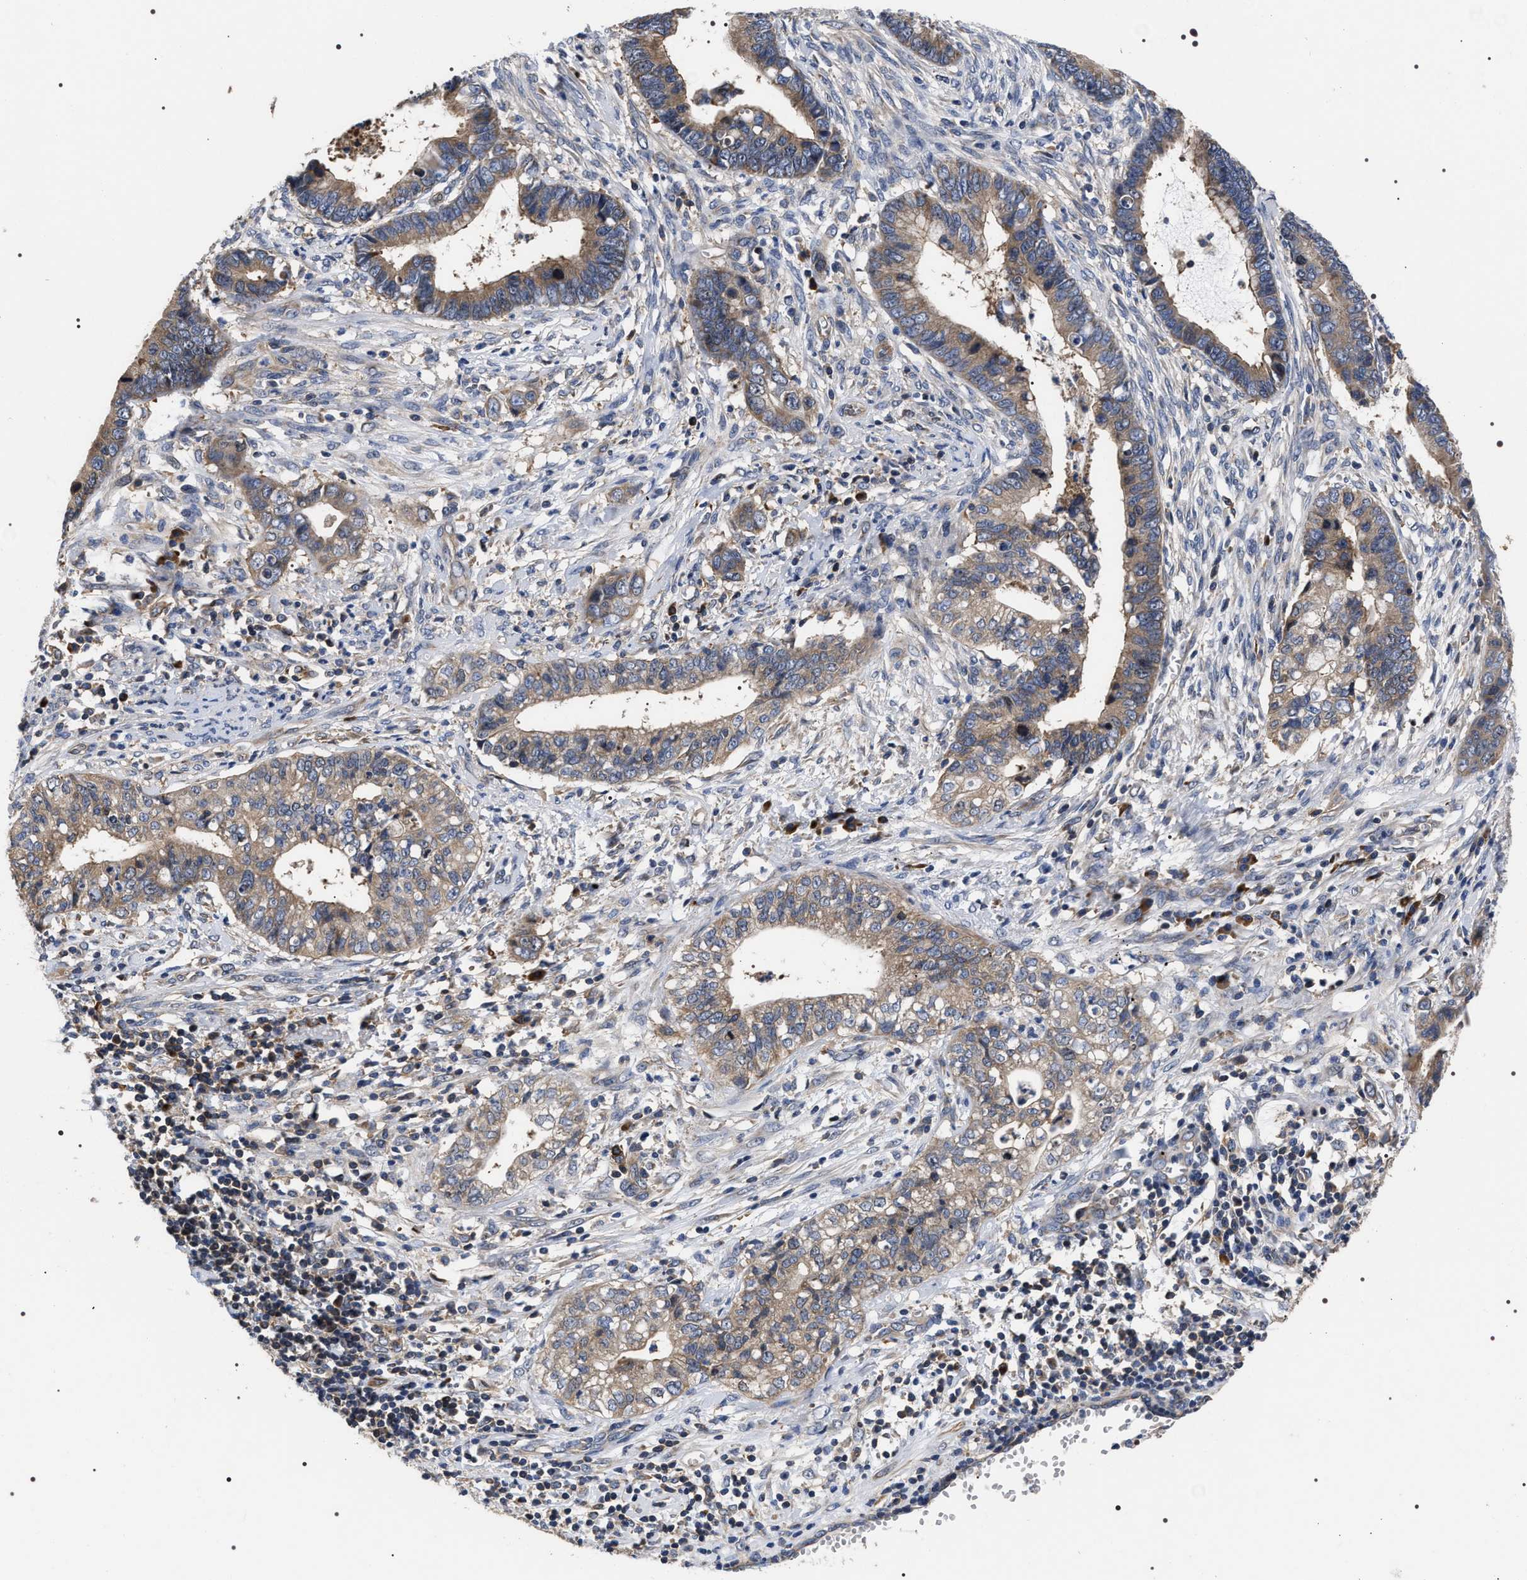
{"staining": {"intensity": "moderate", "quantity": ">75%", "location": "cytoplasmic/membranous"}, "tissue": "cervical cancer", "cell_type": "Tumor cells", "image_type": "cancer", "snomed": [{"axis": "morphology", "description": "Adenocarcinoma, NOS"}, {"axis": "topography", "description": "Cervix"}], "caption": "This histopathology image displays IHC staining of human cervical cancer (adenocarcinoma), with medium moderate cytoplasmic/membranous staining in approximately >75% of tumor cells.", "gene": "MIS18A", "patient": {"sex": "female", "age": 44}}